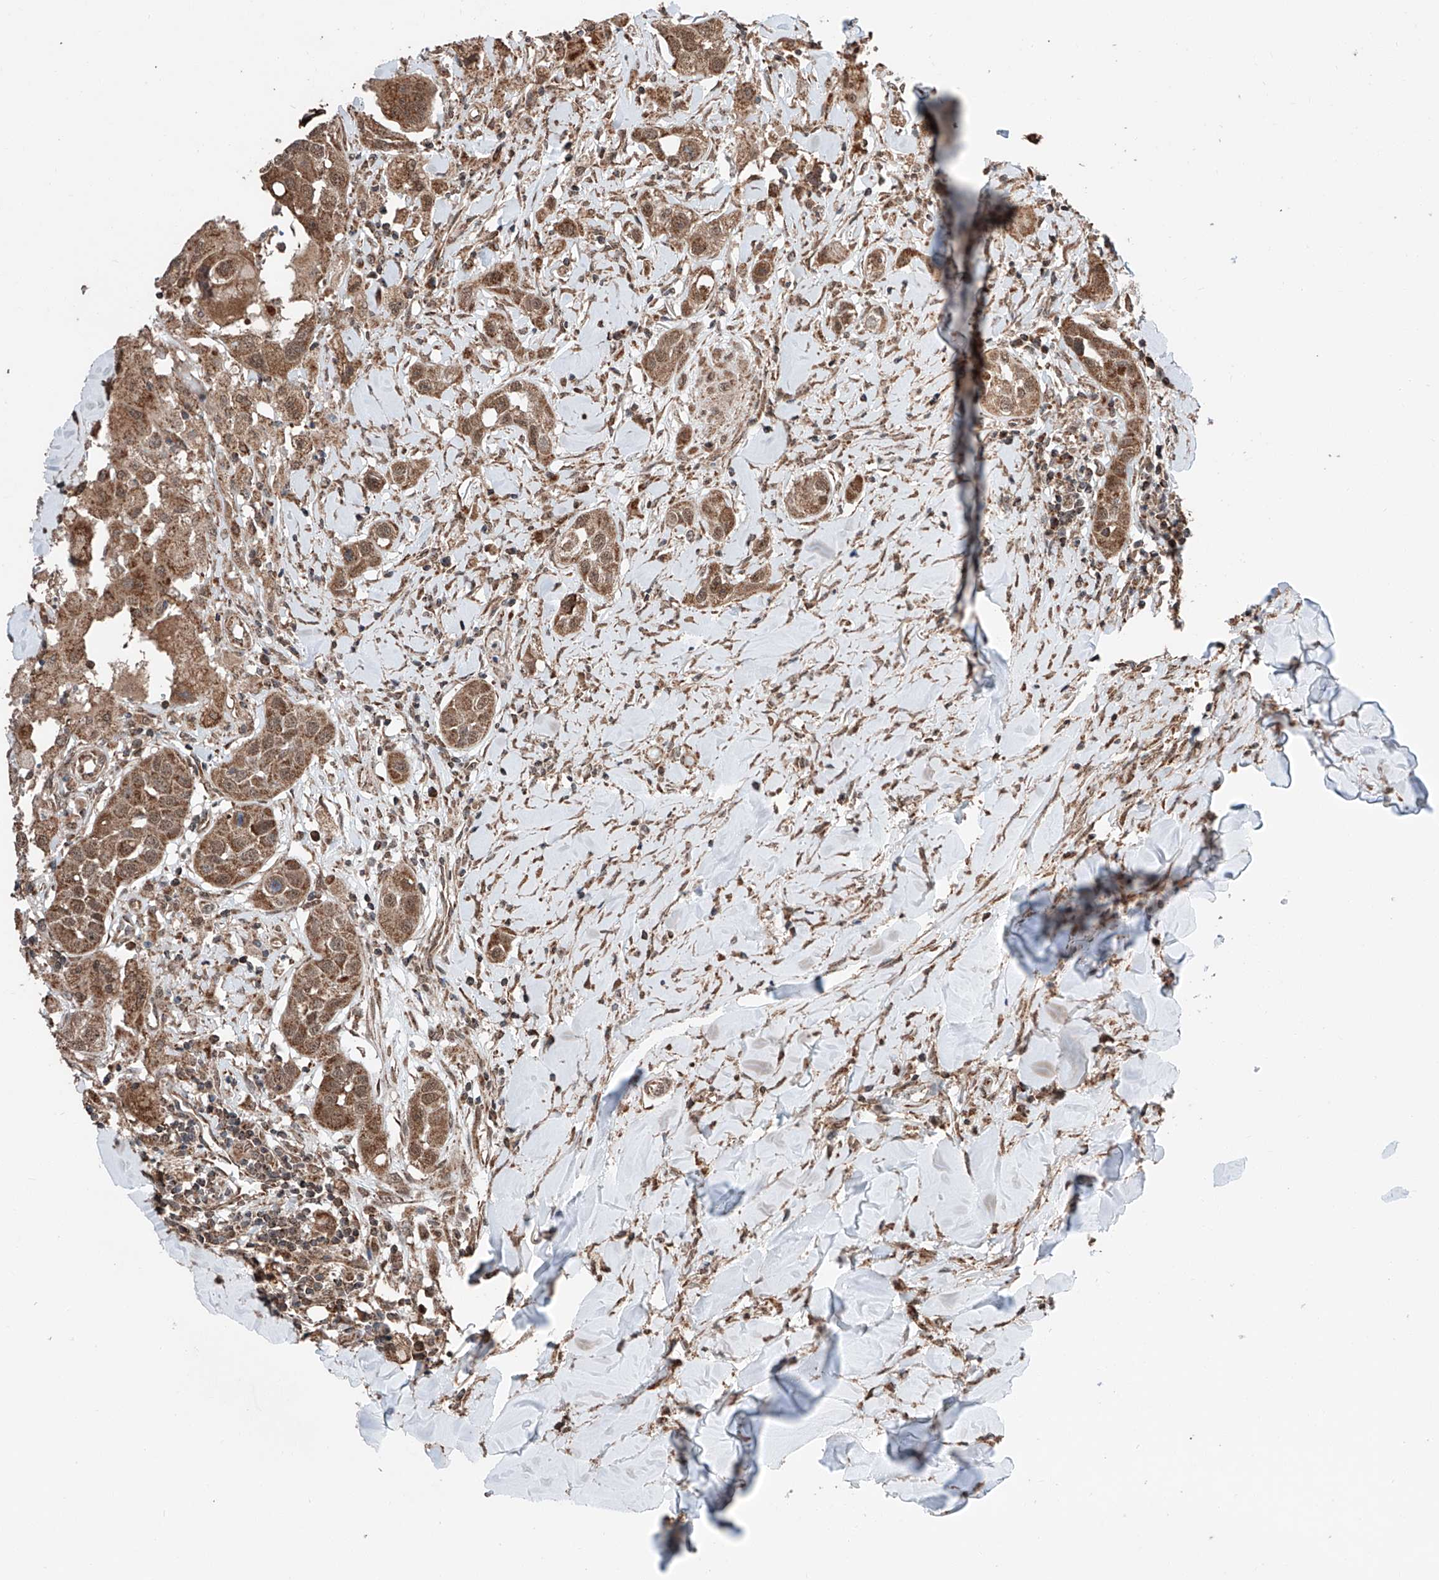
{"staining": {"intensity": "moderate", "quantity": ">75%", "location": "cytoplasmic/membranous,nuclear"}, "tissue": "head and neck cancer", "cell_type": "Tumor cells", "image_type": "cancer", "snomed": [{"axis": "morphology", "description": "Normal tissue, NOS"}, {"axis": "morphology", "description": "Squamous cell carcinoma, NOS"}, {"axis": "topography", "description": "Skeletal muscle"}, {"axis": "topography", "description": "Head-Neck"}], "caption": "An image showing moderate cytoplasmic/membranous and nuclear staining in about >75% of tumor cells in squamous cell carcinoma (head and neck), as visualized by brown immunohistochemical staining.", "gene": "ZNF445", "patient": {"sex": "male", "age": 51}}